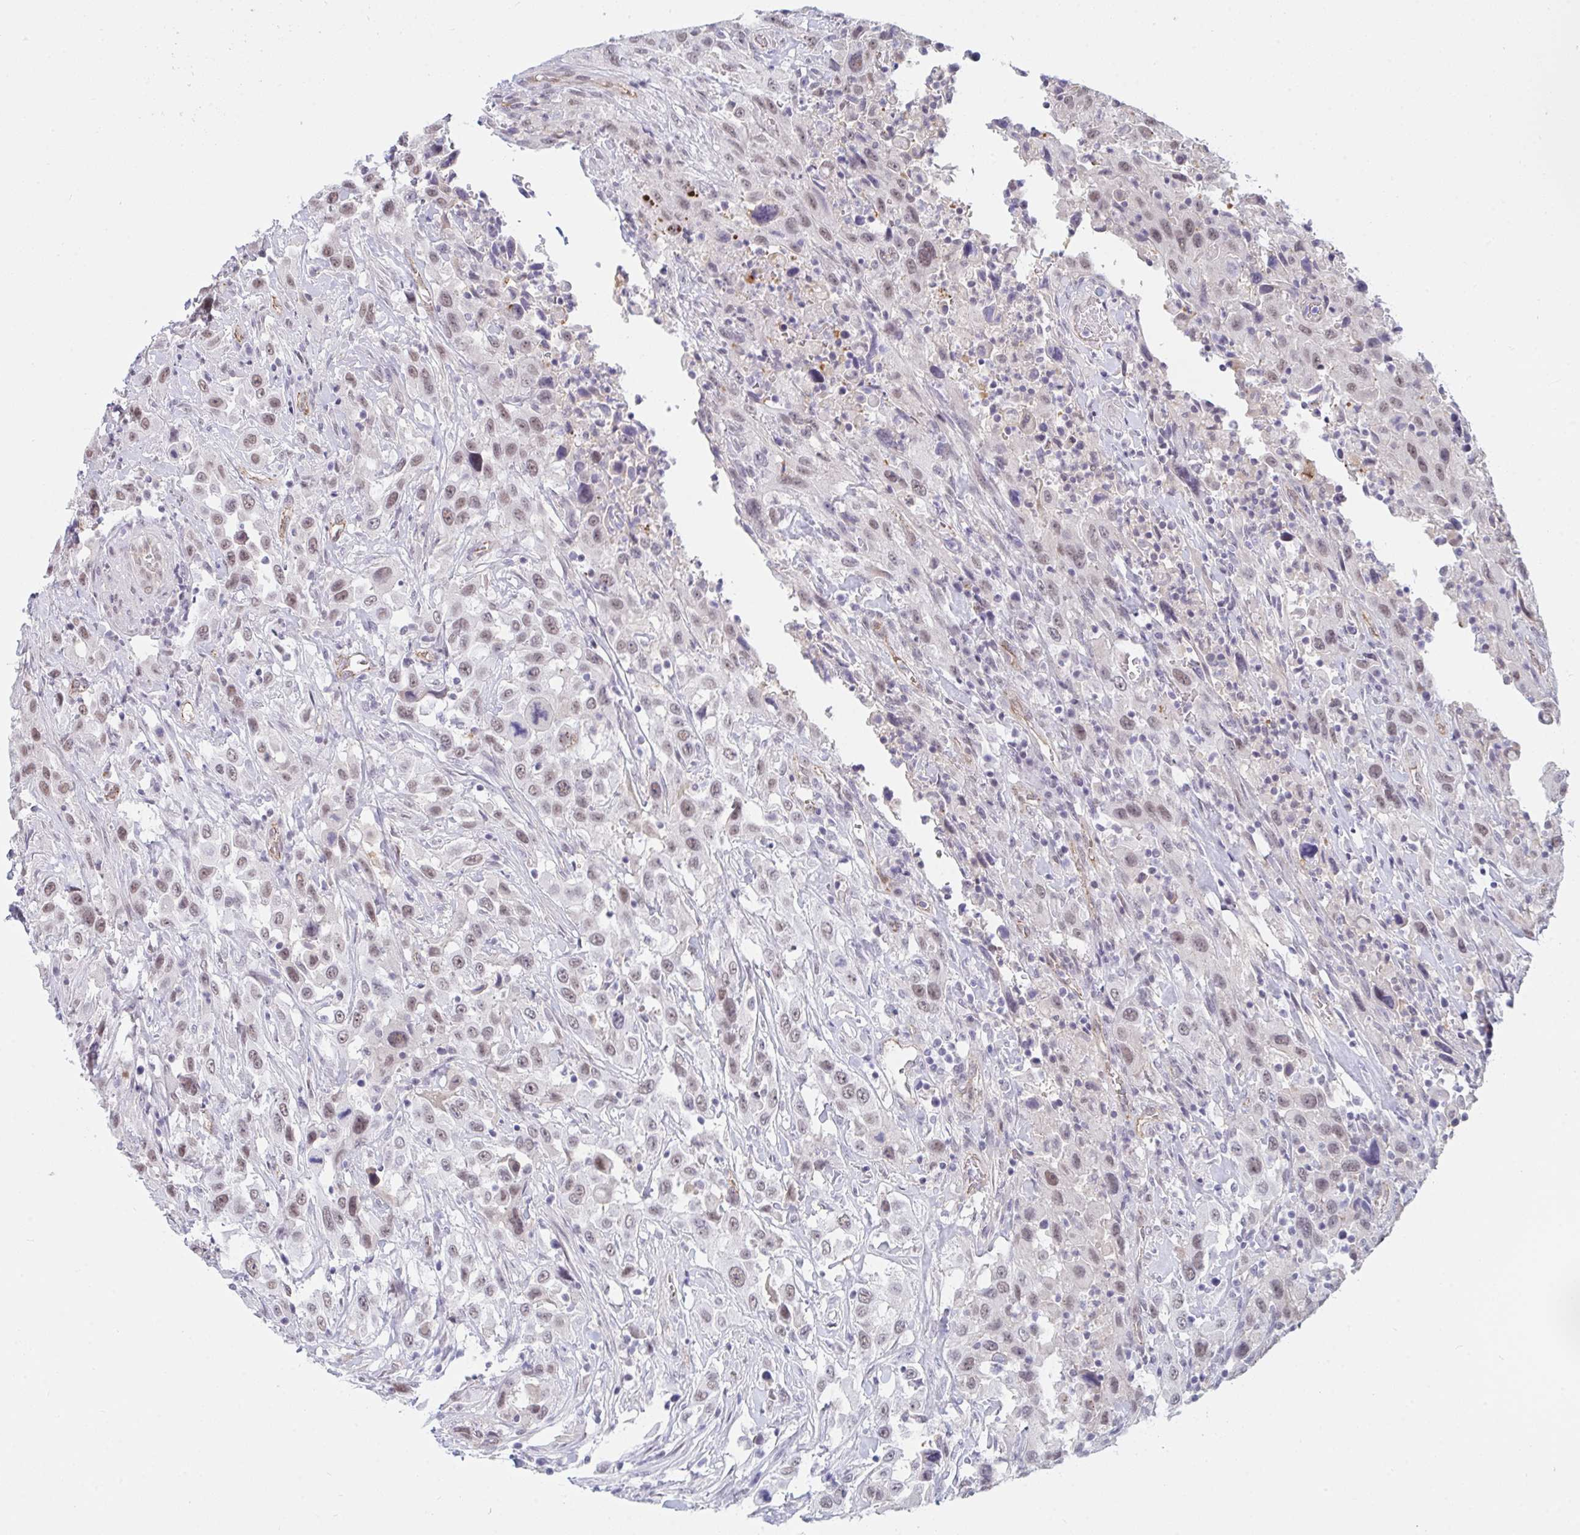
{"staining": {"intensity": "weak", "quantity": "25%-75%", "location": "nuclear"}, "tissue": "urothelial cancer", "cell_type": "Tumor cells", "image_type": "cancer", "snomed": [{"axis": "morphology", "description": "Urothelial carcinoma, High grade"}, {"axis": "topography", "description": "Urinary bladder"}], "caption": "Immunohistochemistry (IHC) micrograph of neoplastic tissue: urothelial cancer stained using immunohistochemistry (IHC) reveals low levels of weak protein expression localized specifically in the nuclear of tumor cells, appearing as a nuclear brown color.", "gene": "DSCAML1", "patient": {"sex": "male", "age": 61}}